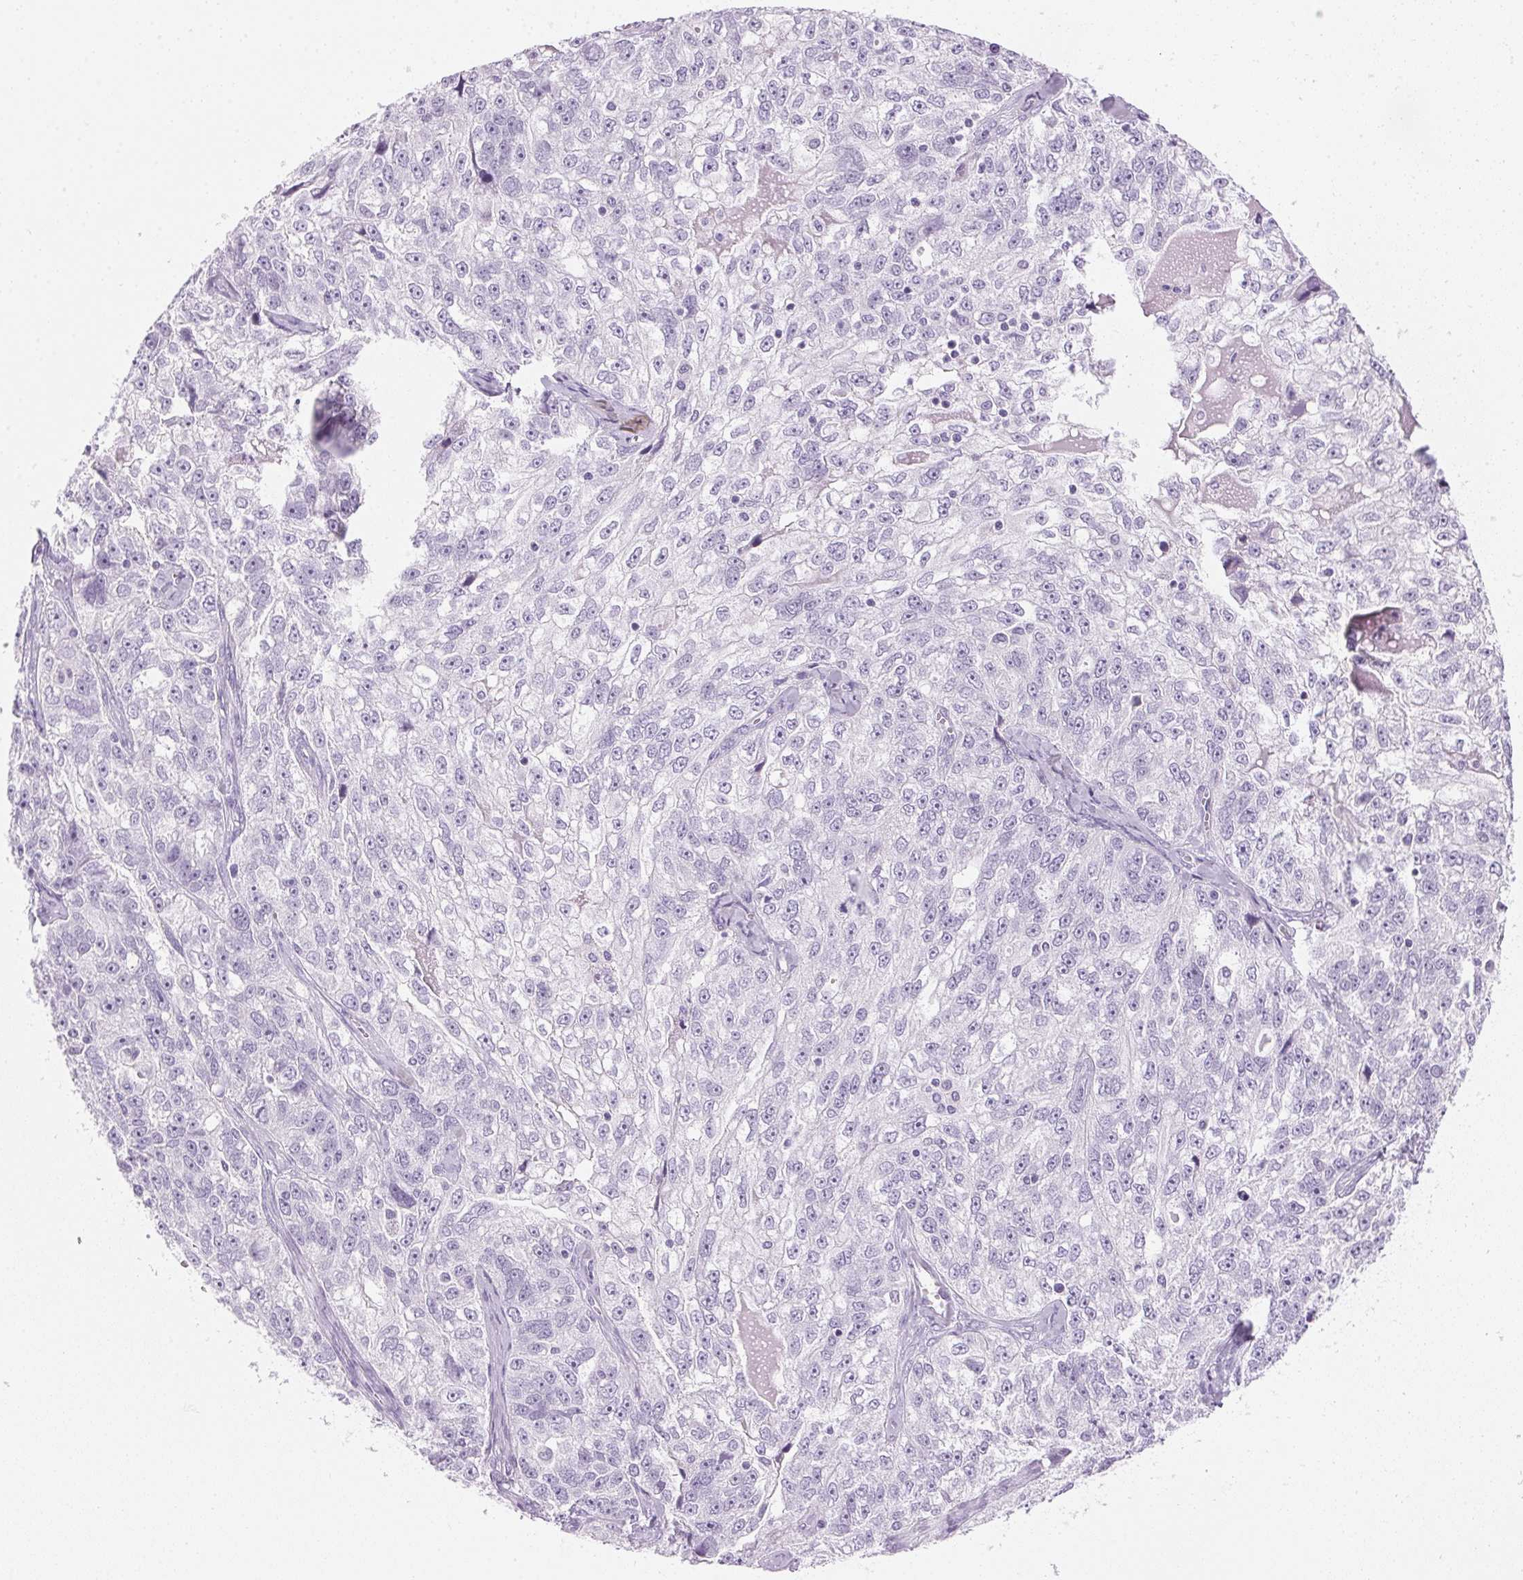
{"staining": {"intensity": "negative", "quantity": "none", "location": "none"}, "tissue": "ovarian cancer", "cell_type": "Tumor cells", "image_type": "cancer", "snomed": [{"axis": "morphology", "description": "Cystadenocarcinoma, serous, NOS"}, {"axis": "topography", "description": "Ovary"}], "caption": "Tumor cells are negative for brown protein staining in ovarian cancer (serous cystadenocarcinoma).", "gene": "IGFBP1", "patient": {"sex": "female", "age": 51}}